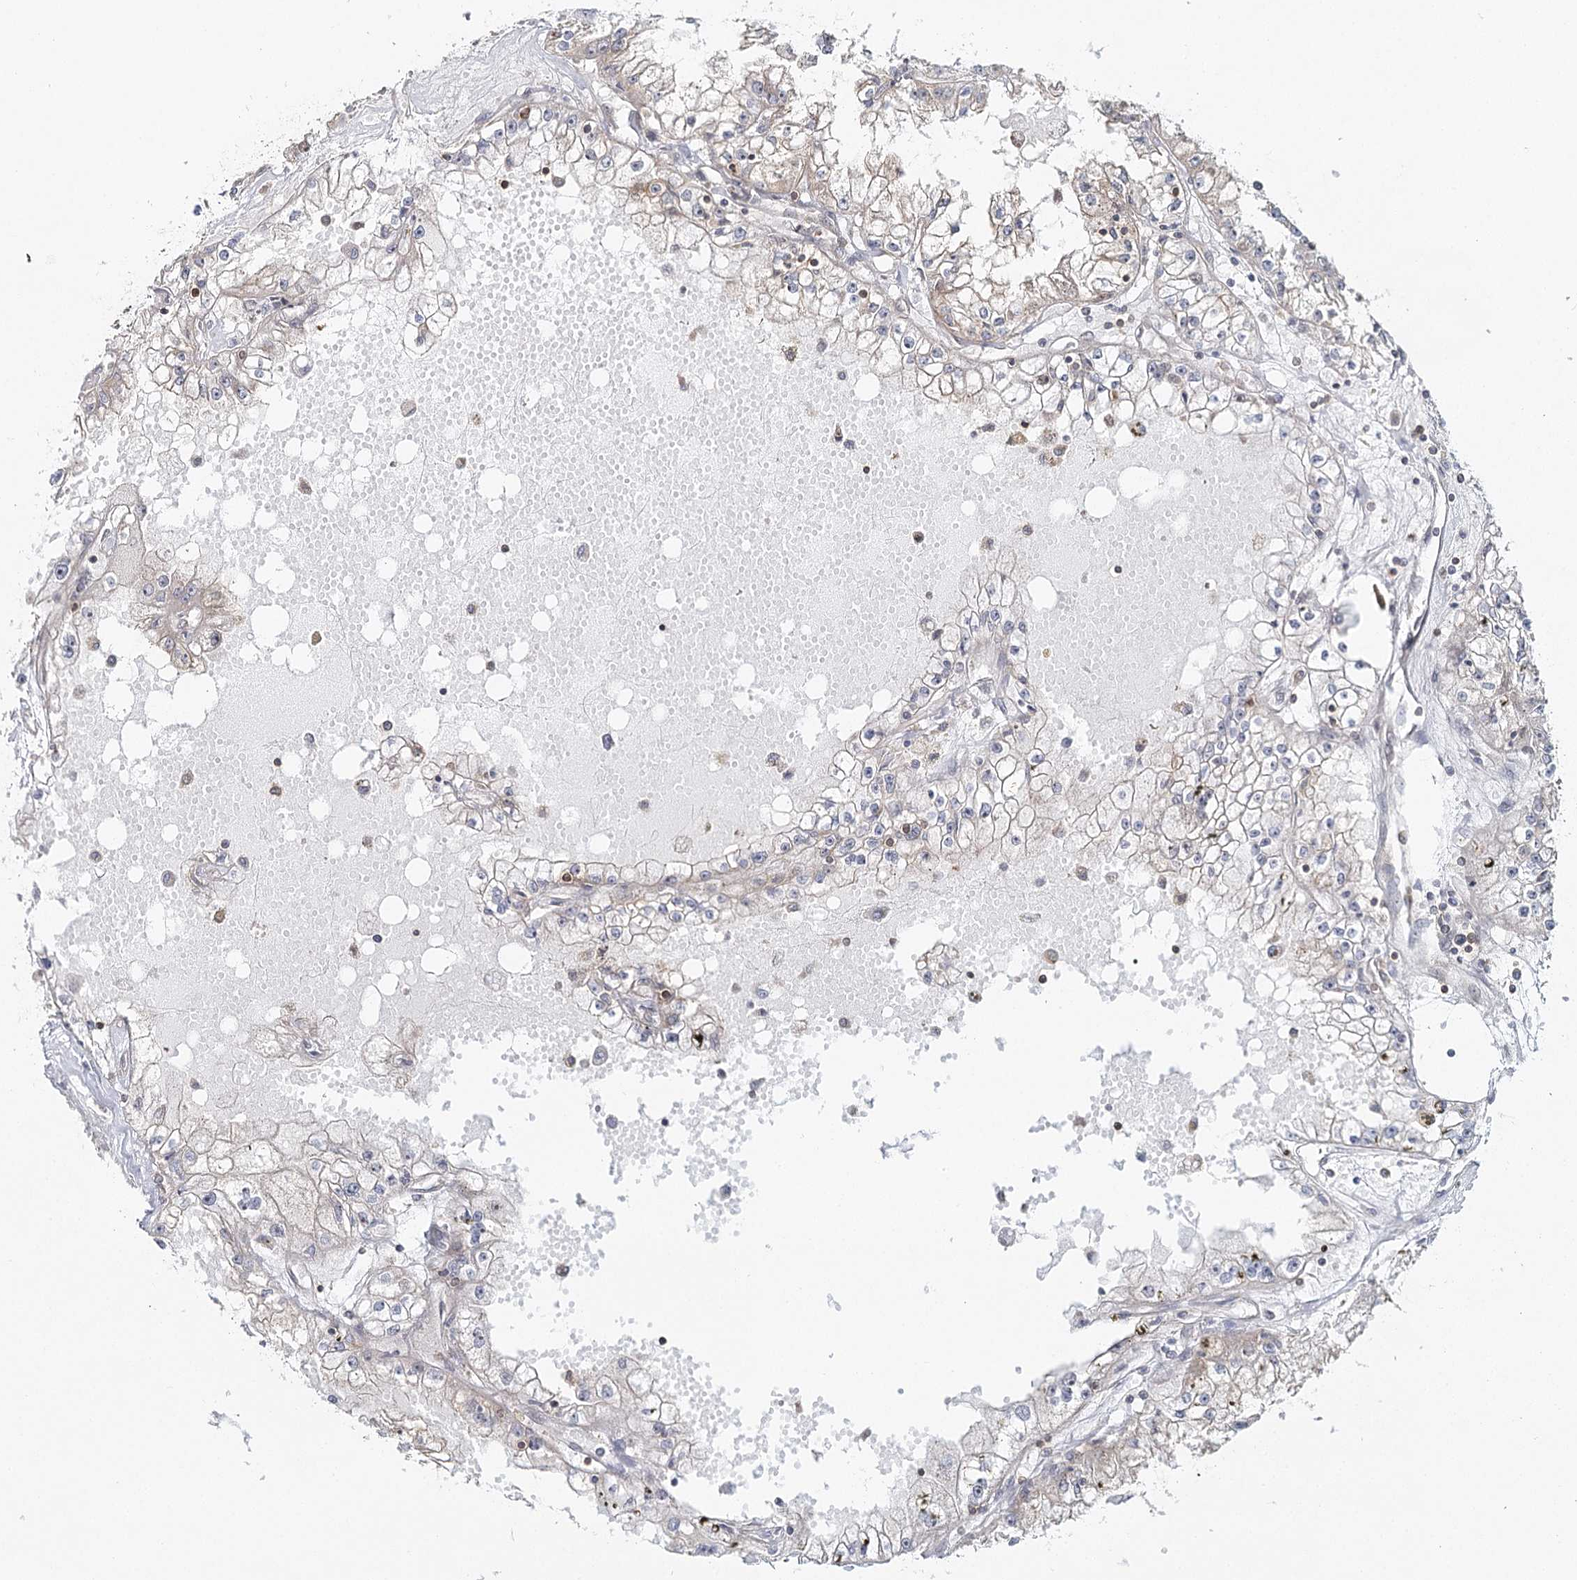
{"staining": {"intensity": "negative", "quantity": "none", "location": "none"}, "tissue": "renal cancer", "cell_type": "Tumor cells", "image_type": "cancer", "snomed": [{"axis": "morphology", "description": "Adenocarcinoma, NOS"}, {"axis": "topography", "description": "Kidney"}], "caption": "Histopathology image shows no significant protein positivity in tumor cells of renal adenocarcinoma.", "gene": "FAM120B", "patient": {"sex": "male", "age": 56}}